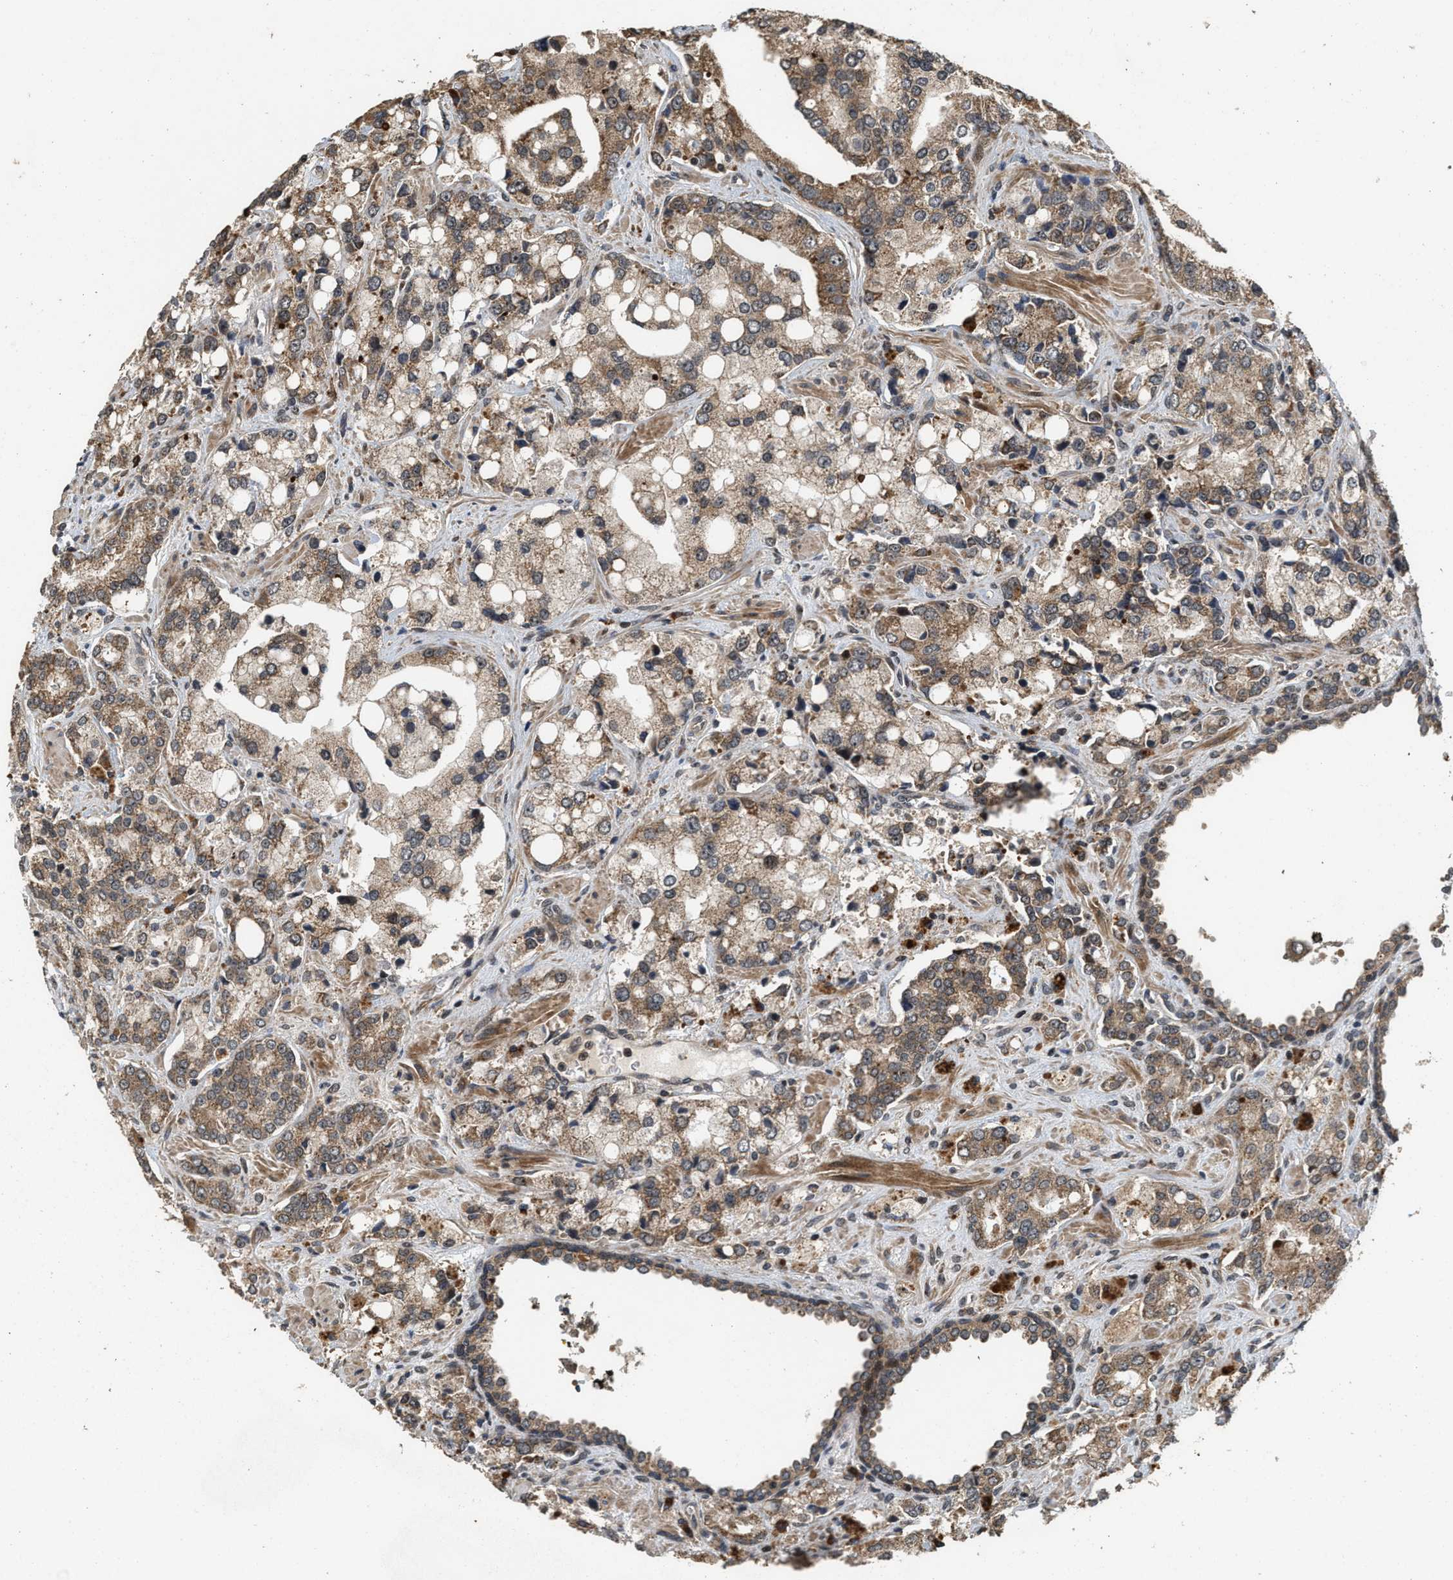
{"staining": {"intensity": "moderate", "quantity": ">75%", "location": "cytoplasmic/membranous"}, "tissue": "prostate cancer", "cell_type": "Tumor cells", "image_type": "cancer", "snomed": [{"axis": "morphology", "description": "Adenocarcinoma, High grade"}, {"axis": "topography", "description": "Prostate"}], "caption": "Moderate cytoplasmic/membranous protein expression is seen in approximately >75% of tumor cells in high-grade adenocarcinoma (prostate).", "gene": "ELP2", "patient": {"sex": "male", "age": 67}}